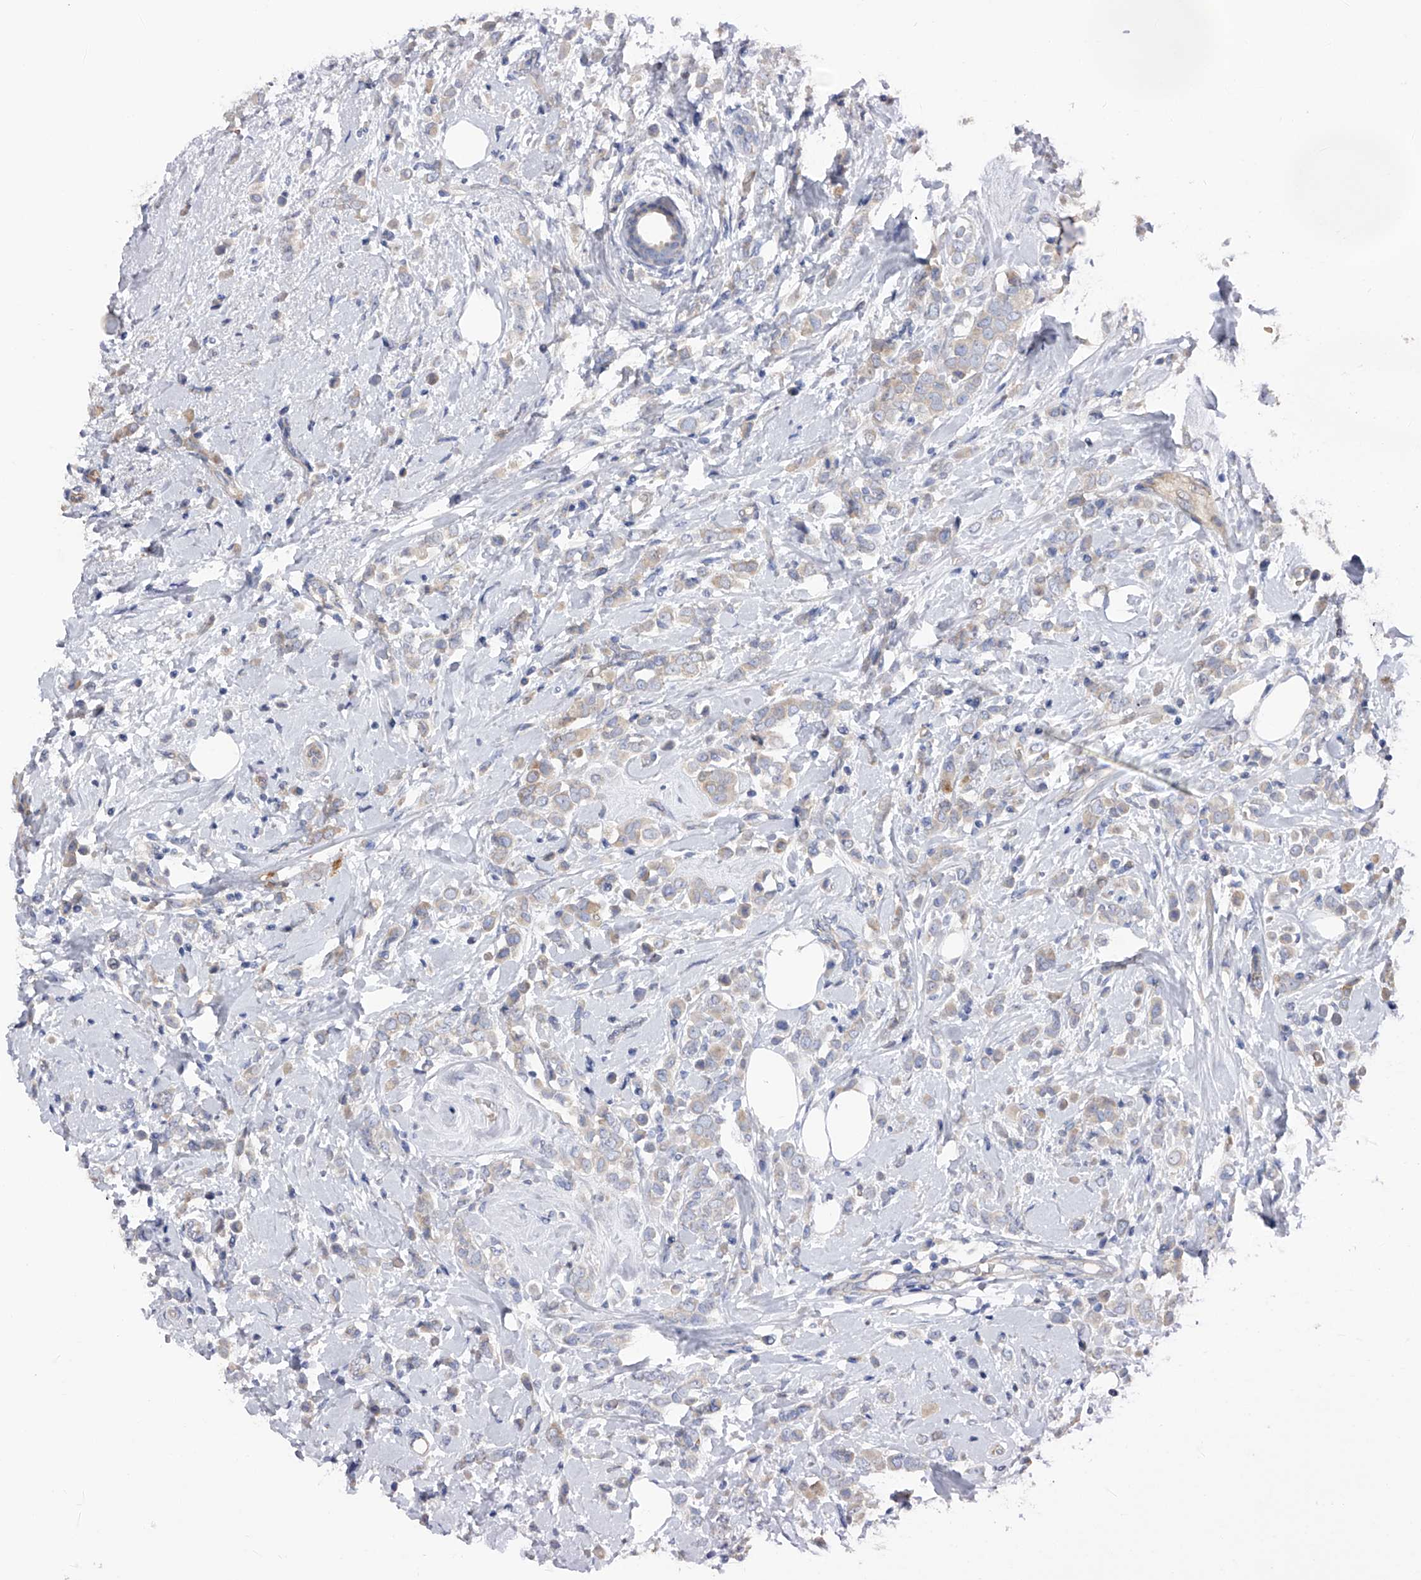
{"staining": {"intensity": "weak", "quantity": "25%-75%", "location": "cytoplasmic/membranous"}, "tissue": "breast cancer", "cell_type": "Tumor cells", "image_type": "cancer", "snomed": [{"axis": "morphology", "description": "Lobular carcinoma"}, {"axis": "topography", "description": "Breast"}], "caption": "DAB immunohistochemical staining of human breast cancer (lobular carcinoma) exhibits weak cytoplasmic/membranous protein positivity in about 25%-75% of tumor cells. (DAB IHC with brightfield microscopy, high magnification).", "gene": "RWDD2A", "patient": {"sex": "female", "age": 47}}